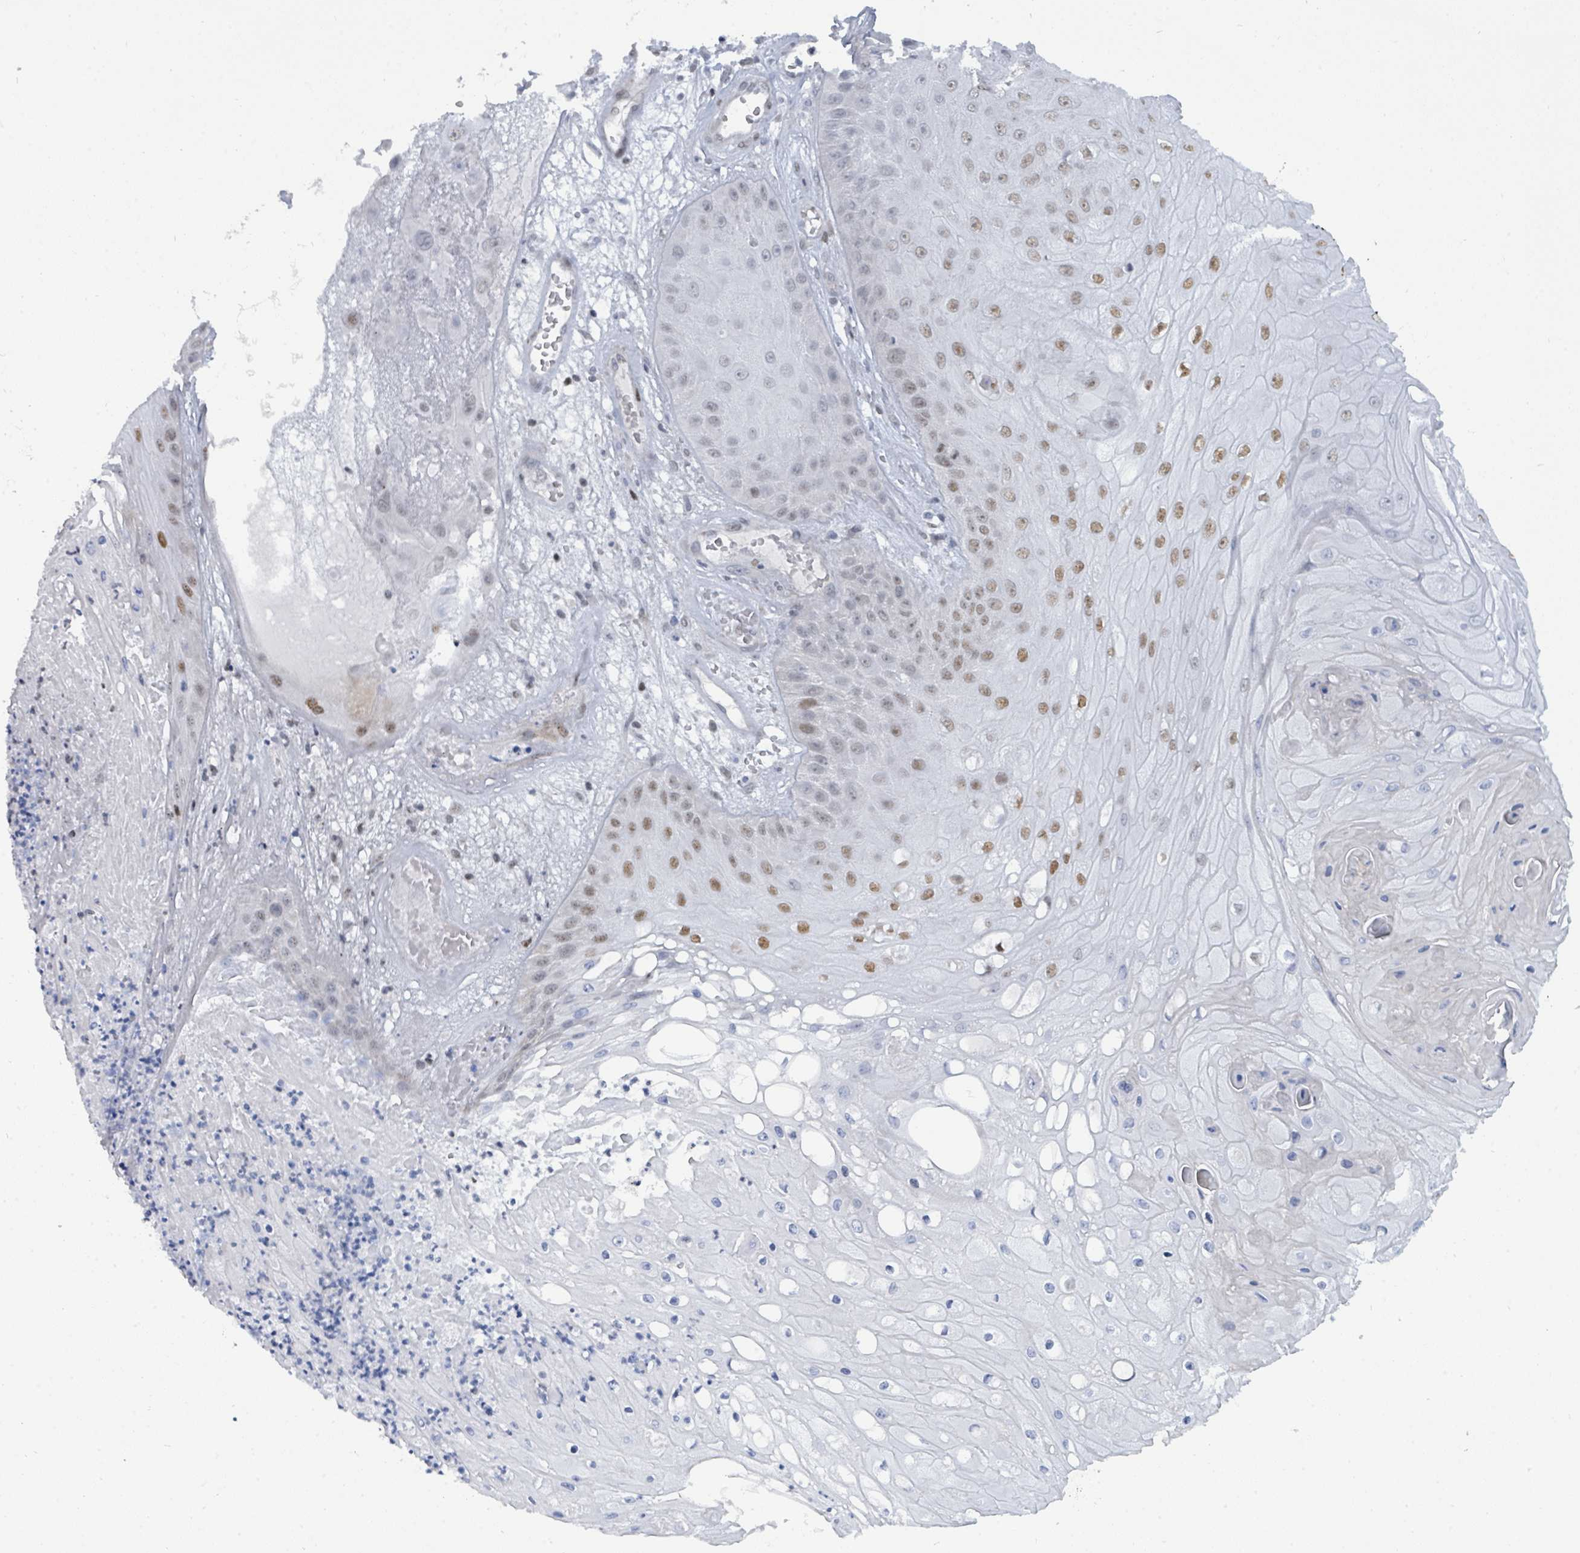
{"staining": {"intensity": "moderate", "quantity": "<25%", "location": "nuclear"}, "tissue": "skin cancer", "cell_type": "Tumor cells", "image_type": "cancer", "snomed": [{"axis": "morphology", "description": "Squamous cell carcinoma, NOS"}, {"axis": "topography", "description": "Skin"}], "caption": "A photomicrograph of skin squamous cell carcinoma stained for a protein displays moderate nuclear brown staining in tumor cells.", "gene": "SUMO4", "patient": {"sex": "male", "age": 70}}